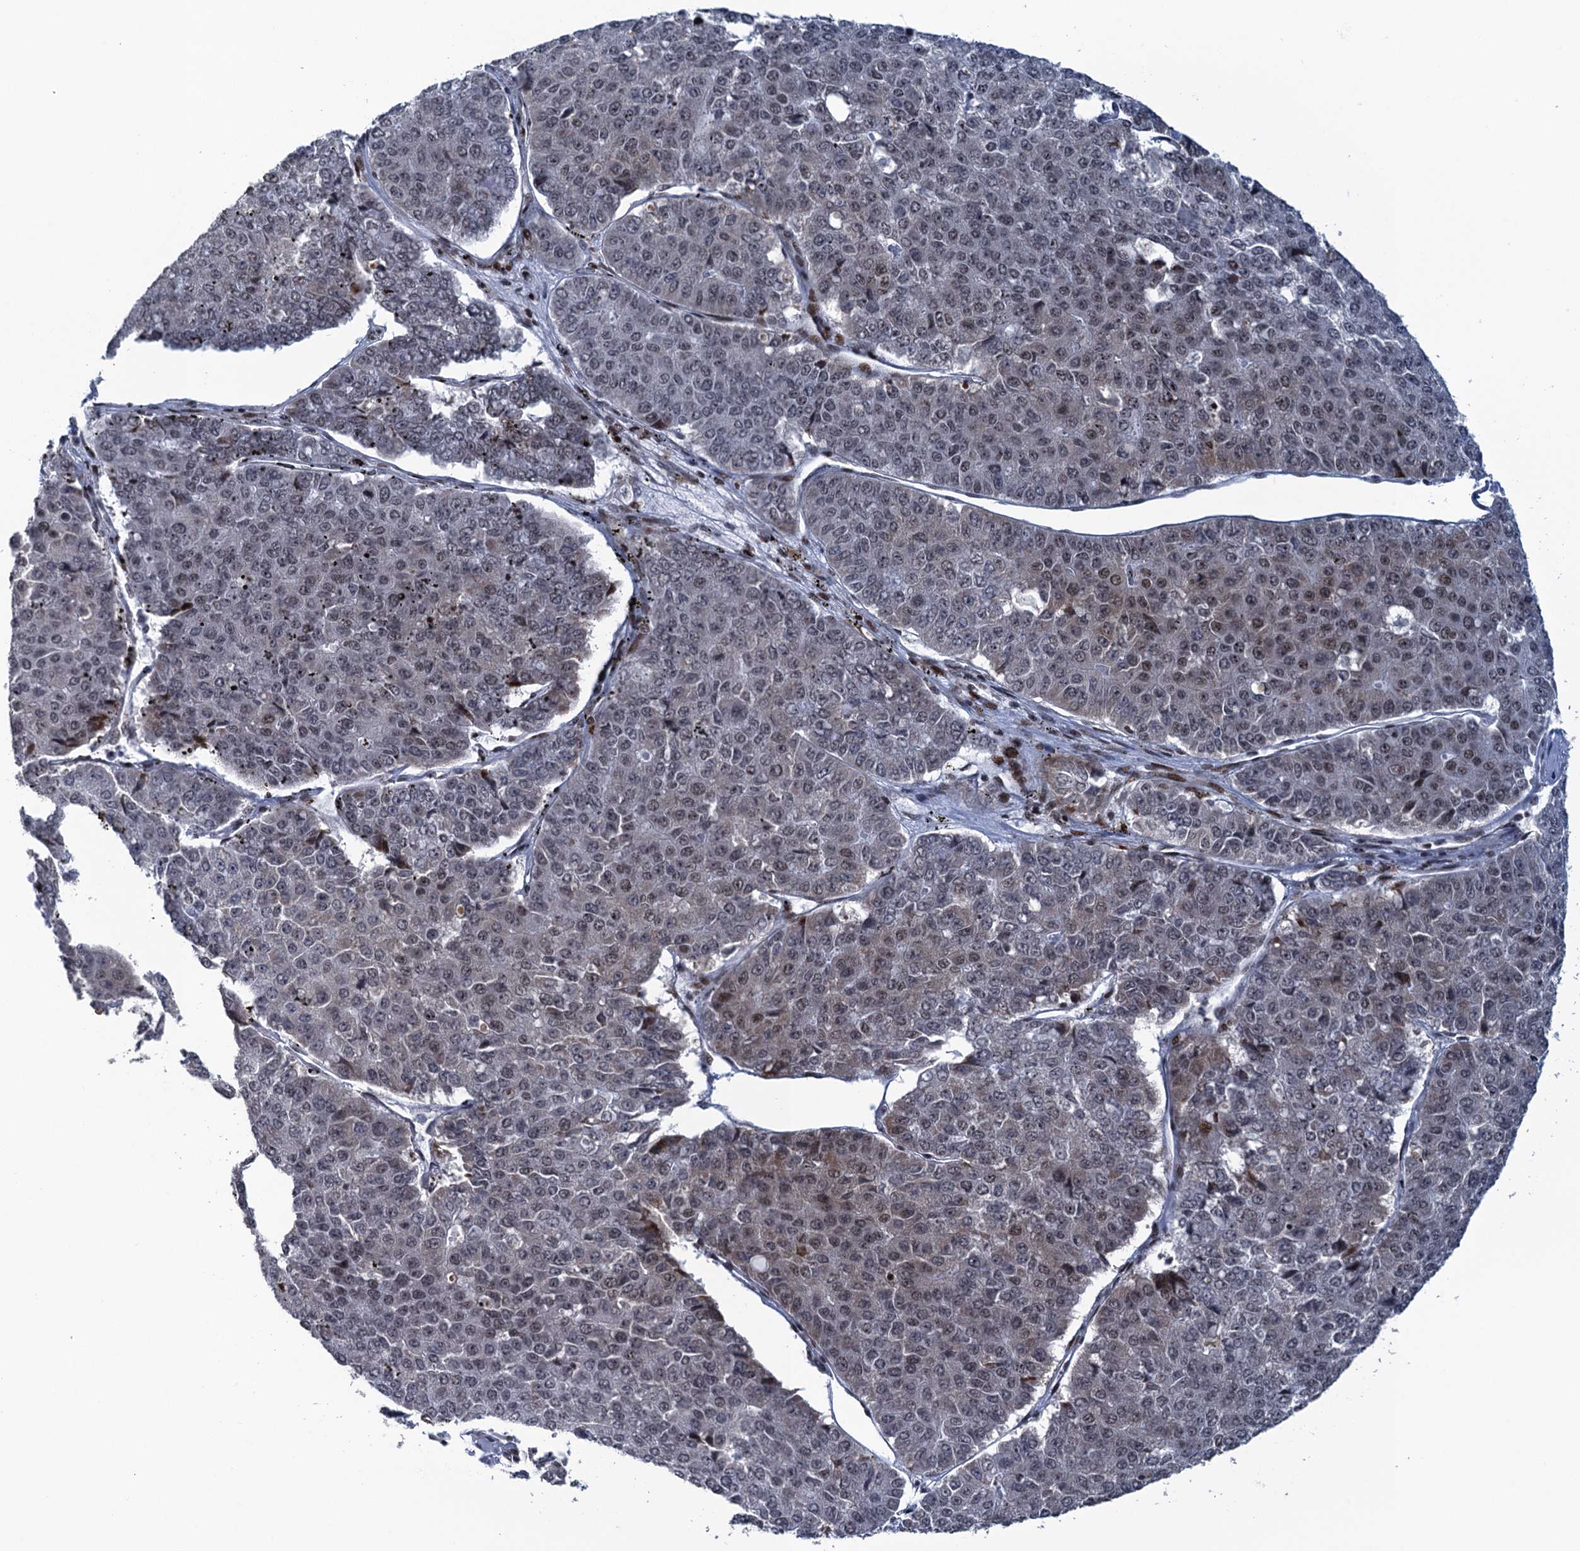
{"staining": {"intensity": "negative", "quantity": "none", "location": "none"}, "tissue": "pancreatic cancer", "cell_type": "Tumor cells", "image_type": "cancer", "snomed": [{"axis": "morphology", "description": "Adenocarcinoma, NOS"}, {"axis": "topography", "description": "Pancreas"}], "caption": "High magnification brightfield microscopy of pancreatic cancer stained with DAB (brown) and counterstained with hematoxylin (blue): tumor cells show no significant staining. The staining is performed using DAB brown chromogen with nuclei counter-stained in using hematoxylin.", "gene": "FYB1", "patient": {"sex": "male", "age": 50}}